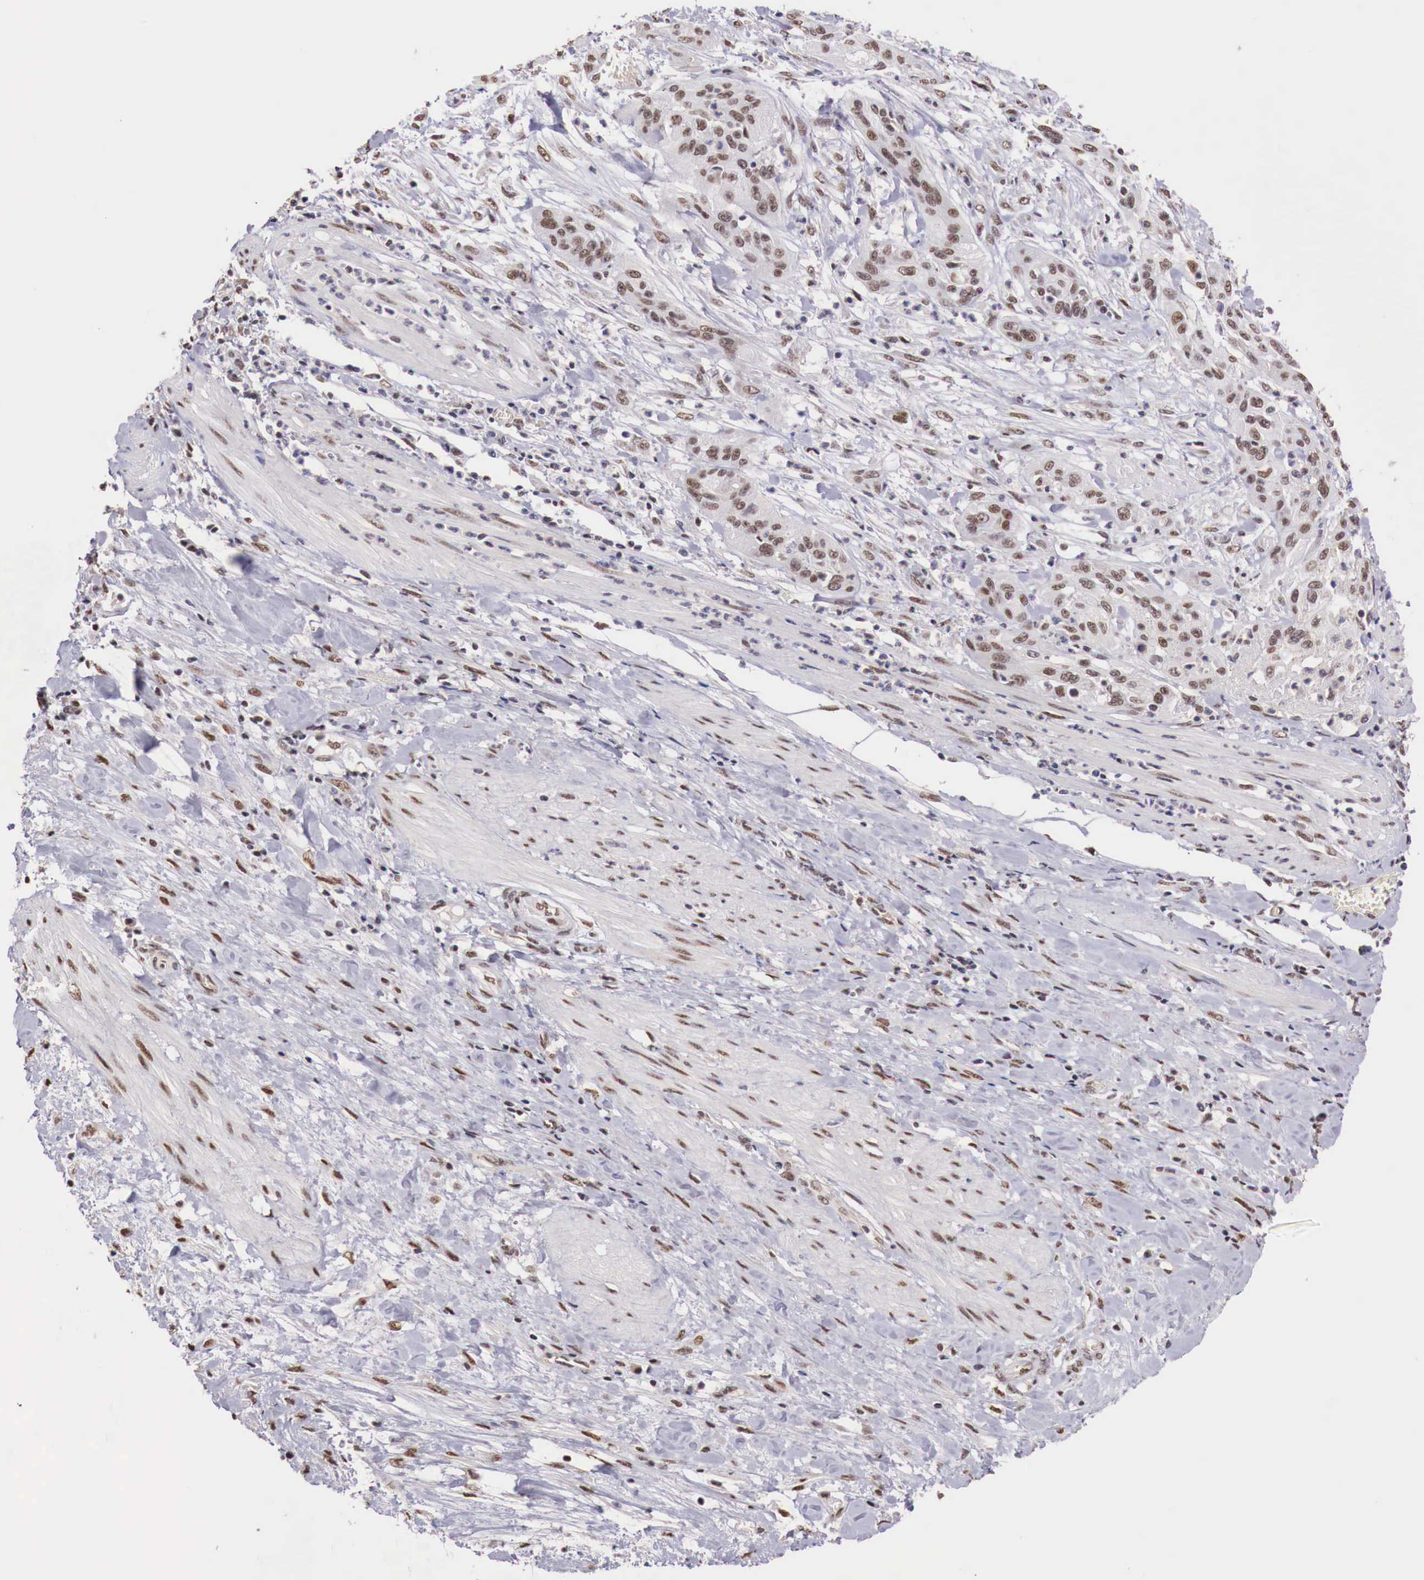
{"staining": {"intensity": "moderate", "quantity": ">75%", "location": "nuclear"}, "tissue": "cervical cancer", "cell_type": "Tumor cells", "image_type": "cancer", "snomed": [{"axis": "morphology", "description": "Squamous cell carcinoma, NOS"}, {"axis": "topography", "description": "Cervix"}], "caption": "The micrograph displays a brown stain indicating the presence of a protein in the nuclear of tumor cells in squamous cell carcinoma (cervical). (DAB IHC, brown staining for protein, blue staining for nuclei).", "gene": "FOXP2", "patient": {"sex": "female", "age": 41}}